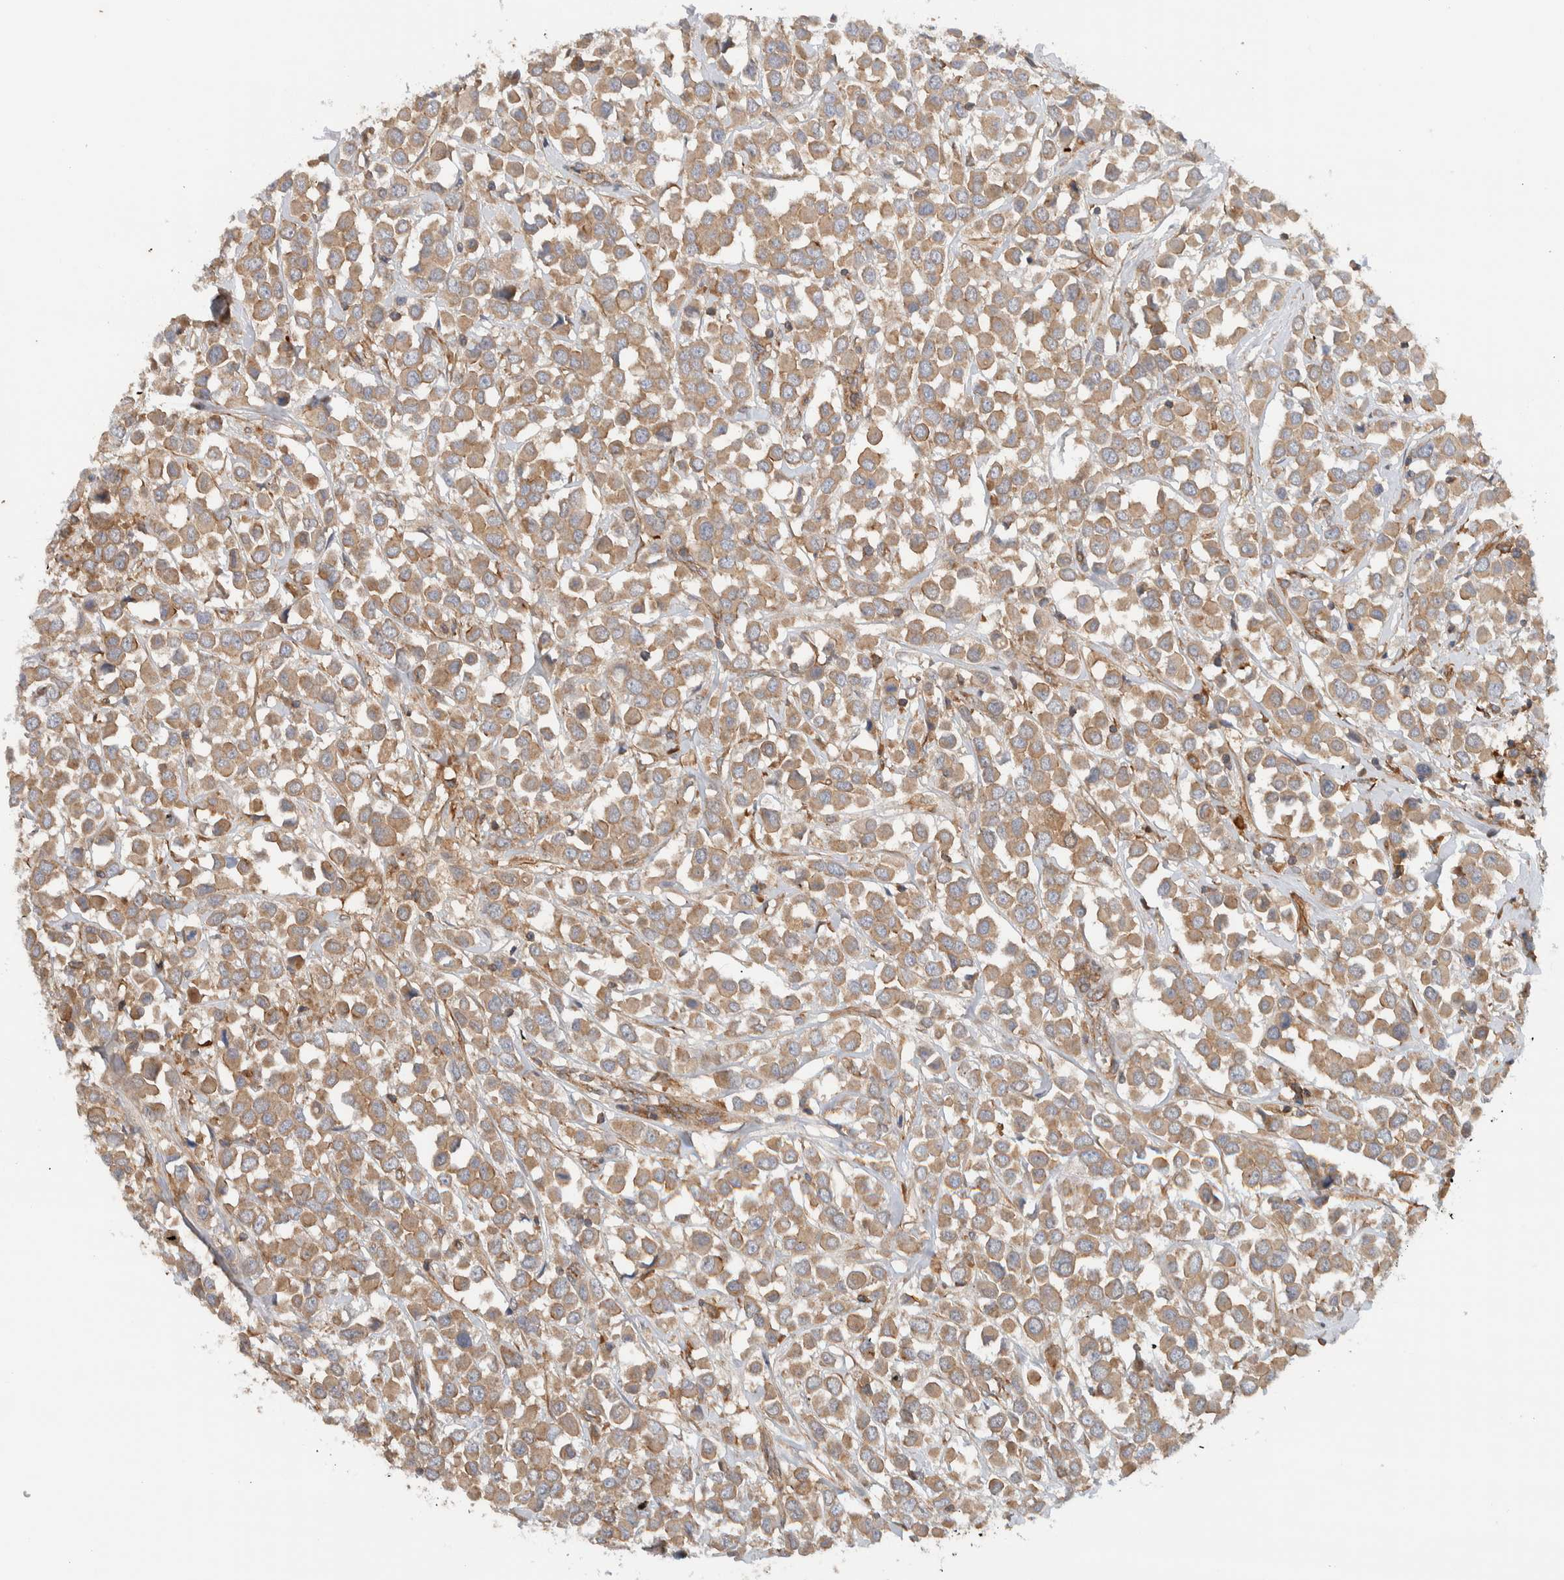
{"staining": {"intensity": "moderate", "quantity": ">75%", "location": "cytoplasmic/membranous"}, "tissue": "breast cancer", "cell_type": "Tumor cells", "image_type": "cancer", "snomed": [{"axis": "morphology", "description": "Duct carcinoma"}, {"axis": "topography", "description": "Breast"}], "caption": "DAB (3,3'-diaminobenzidine) immunohistochemical staining of infiltrating ductal carcinoma (breast) displays moderate cytoplasmic/membranous protein staining in about >75% of tumor cells. (Brightfield microscopy of DAB IHC at high magnification).", "gene": "MPRIP", "patient": {"sex": "female", "age": 61}}